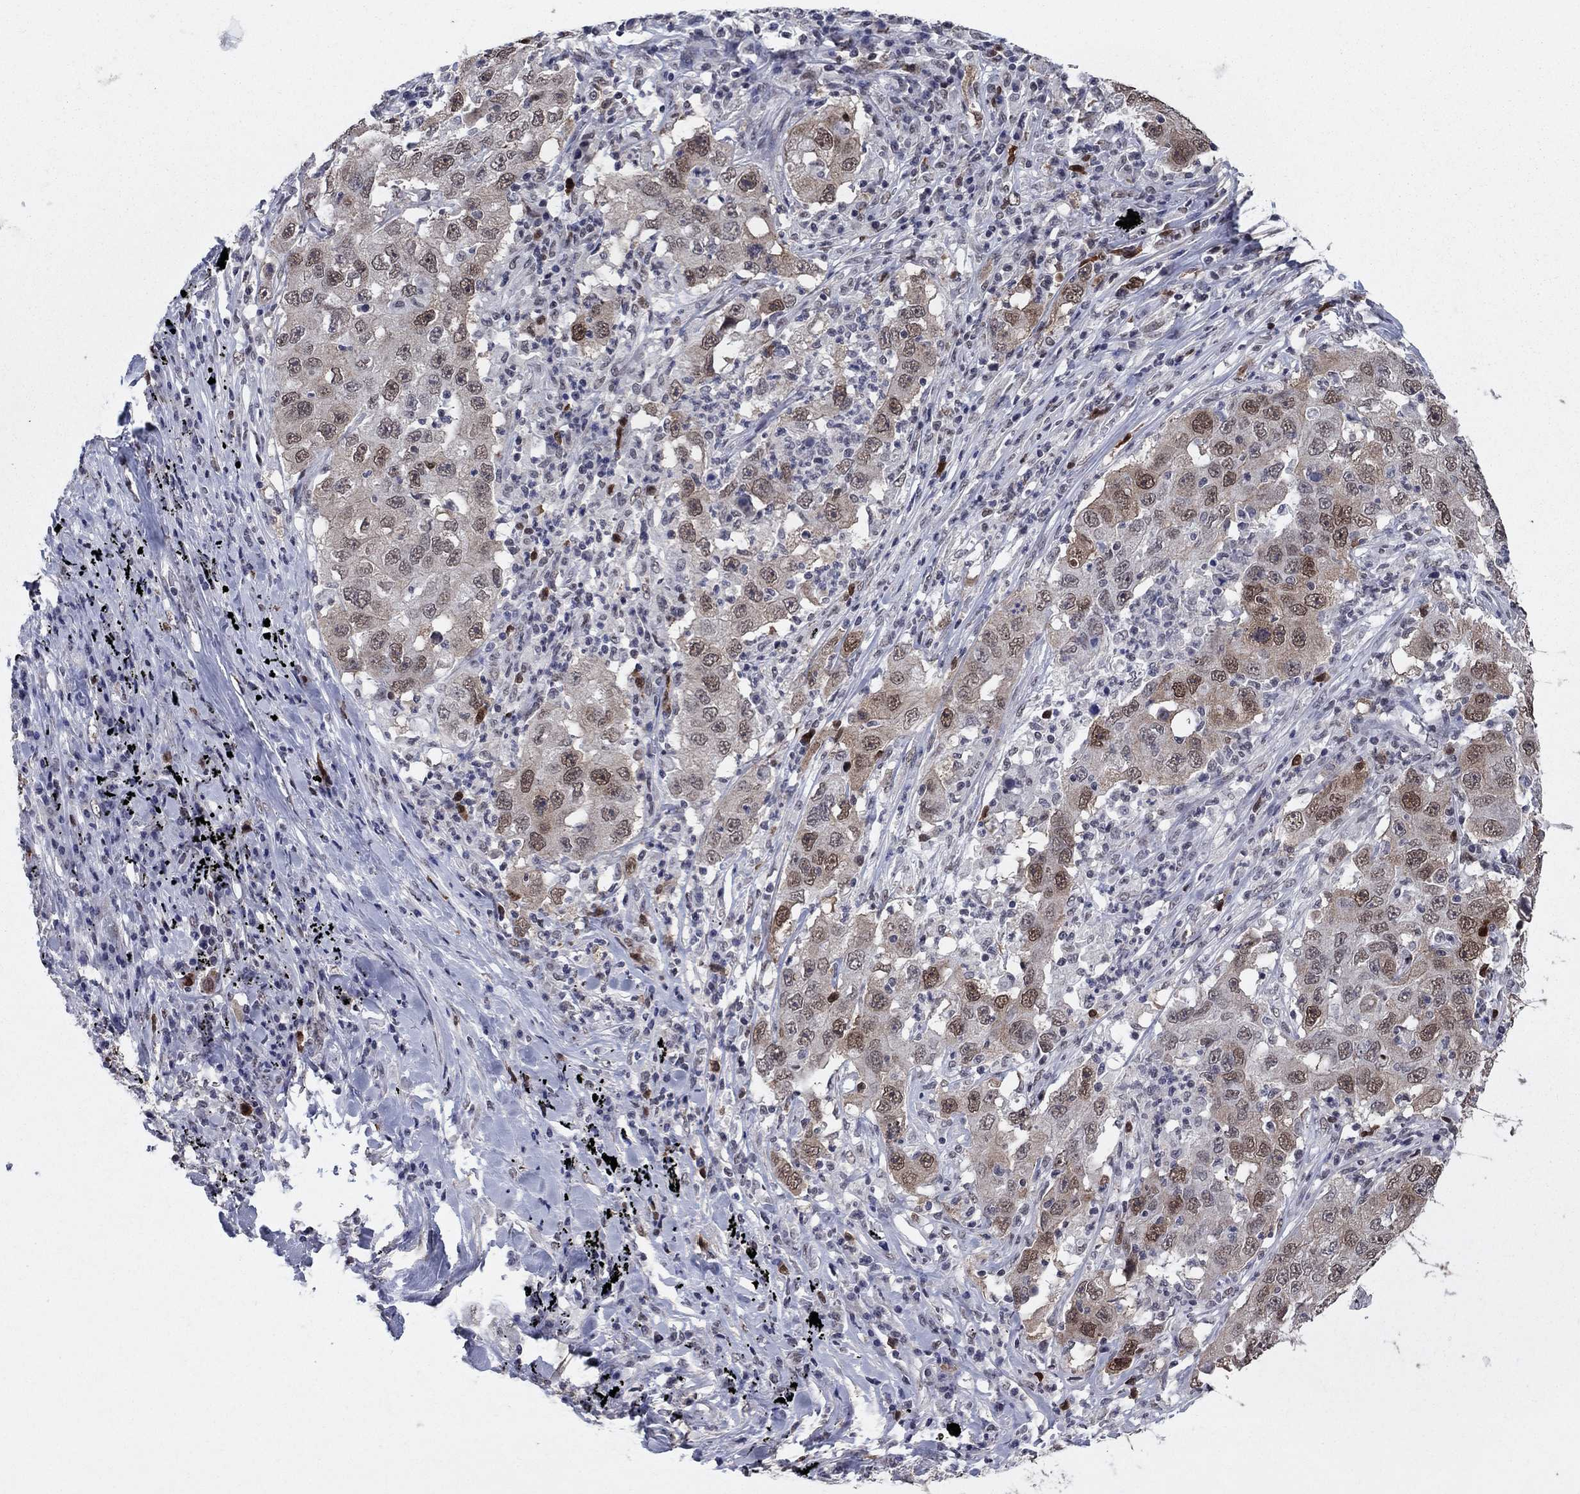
{"staining": {"intensity": "moderate", "quantity": "25%-75%", "location": "nuclear"}, "tissue": "lung cancer", "cell_type": "Tumor cells", "image_type": "cancer", "snomed": [{"axis": "morphology", "description": "Adenocarcinoma, NOS"}, {"axis": "topography", "description": "Lung"}], "caption": "Moderate nuclear protein staining is seen in approximately 25%-75% of tumor cells in lung cancer (adenocarcinoma). Using DAB (3,3'-diaminobenzidine) (brown) and hematoxylin (blue) stains, captured at high magnification using brightfield microscopy.", "gene": "TYMS", "patient": {"sex": "male", "age": 73}}